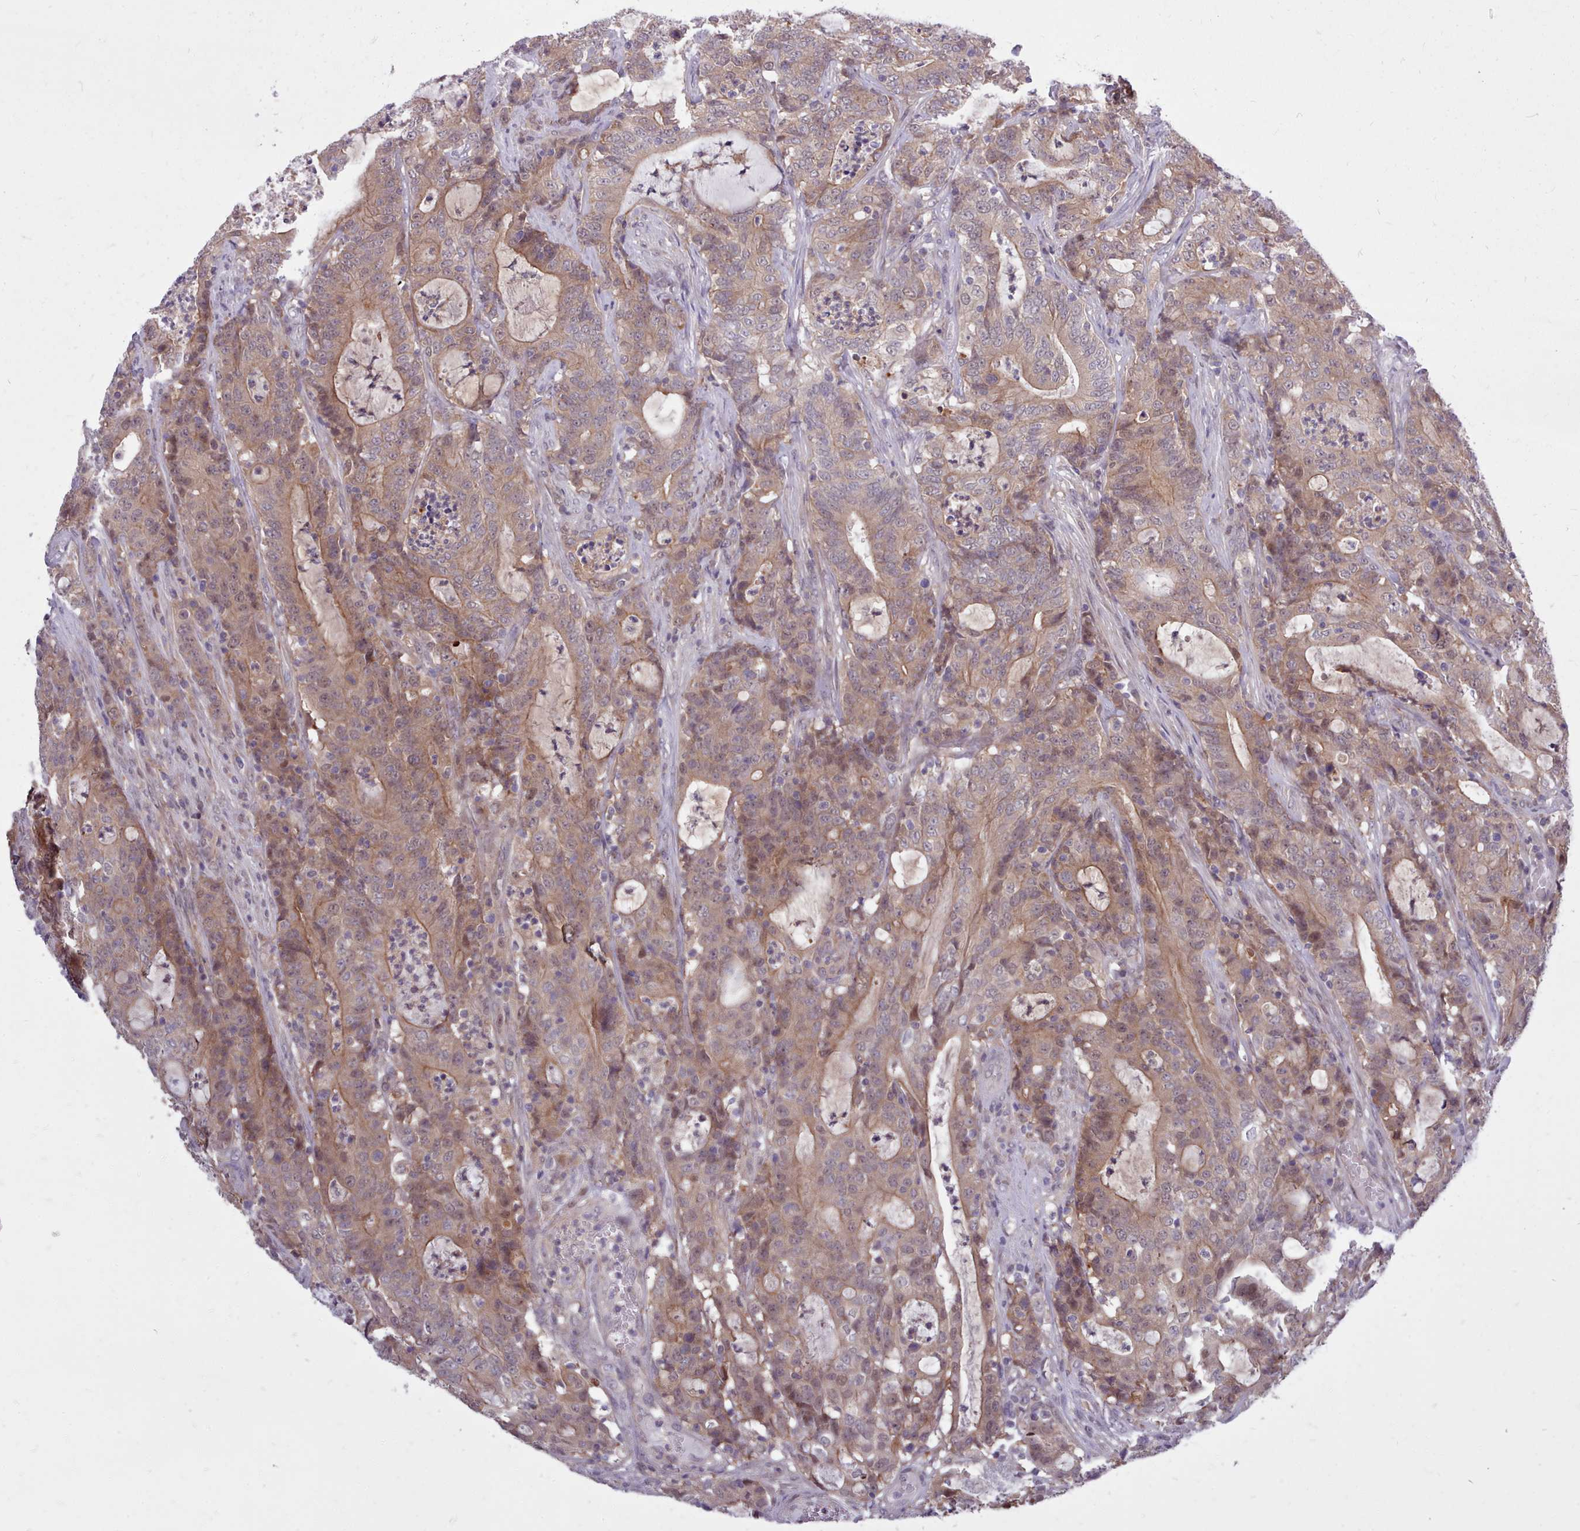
{"staining": {"intensity": "weak", "quantity": "25%-75%", "location": "cytoplasmic/membranous,nuclear"}, "tissue": "colorectal cancer", "cell_type": "Tumor cells", "image_type": "cancer", "snomed": [{"axis": "morphology", "description": "Adenocarcinoma, NOS"}, {"axis": "topography", "description": "Colon"}], "caption": "Weak cytoplasmic/membranous and nuclear protein positivity is seen in approximately 25%-75% of tumor cells in adenocarcinoma (colorectal). (DAB IHC with brightfield microscopy, high magnification).", "gene": "AHCY", "patient": {"sex": "male", "age": 83}}